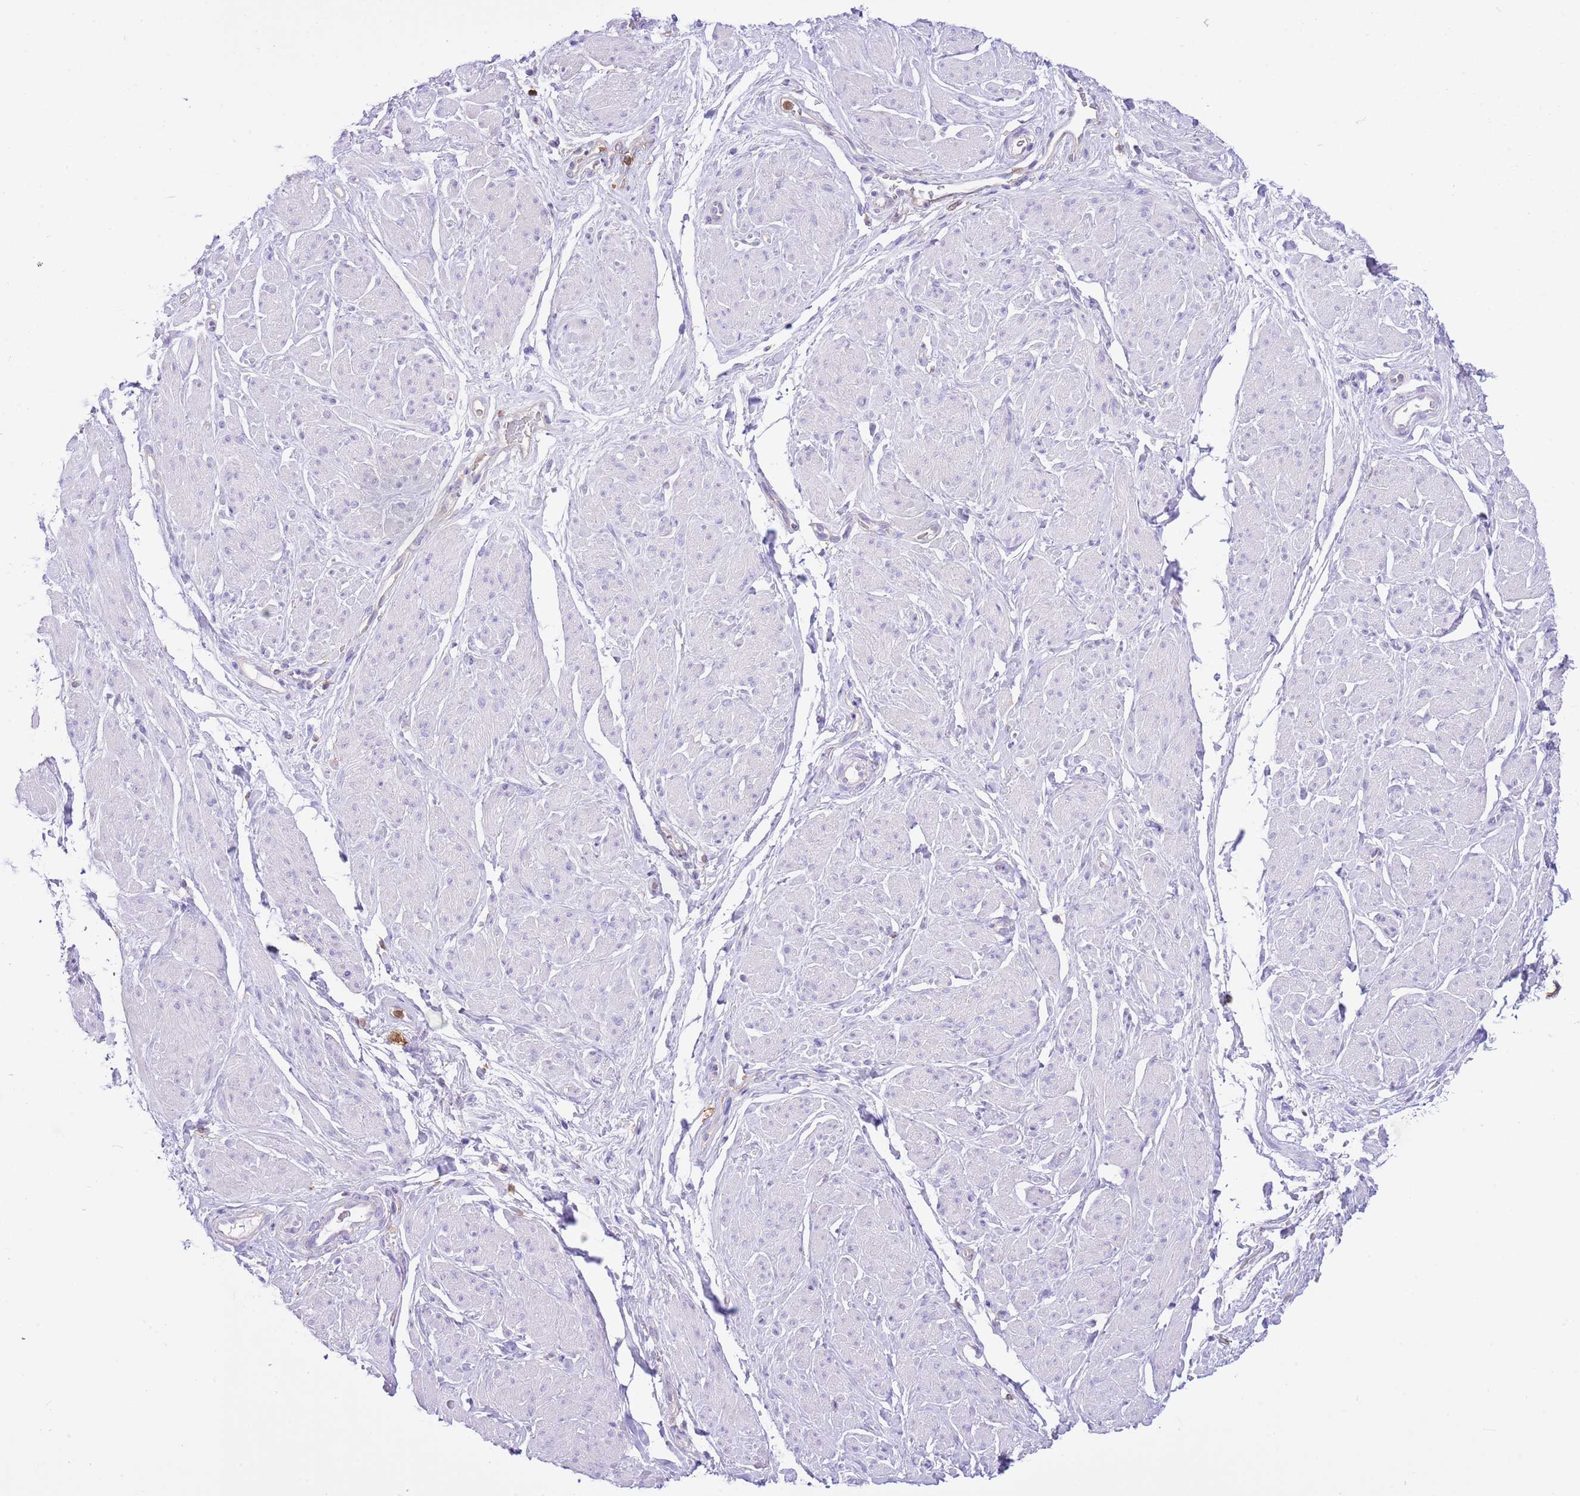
{"staining": {"intensity": "negative", "quantity": "none", "location": "none"}, "tissue": "smooth muscle", "cell_type": "Smooth muscle cells", "image_type": "normal", "snomed": [{"axis": "morphology", "description": "Normal tissue, NOS"}, {"axis": "topography", "description": "Smooth muscle"}, {"axis": "topography", "description": "Peripheral nerve tissue"}], "caption": "This is a micrograph of IHC staining of normal smooth muscle, which shows no staining in smooth muscle cells. Nuclei are stained in blue.", "gene": "EFHD2", "patient": {"sex": "male", "age": 69}}